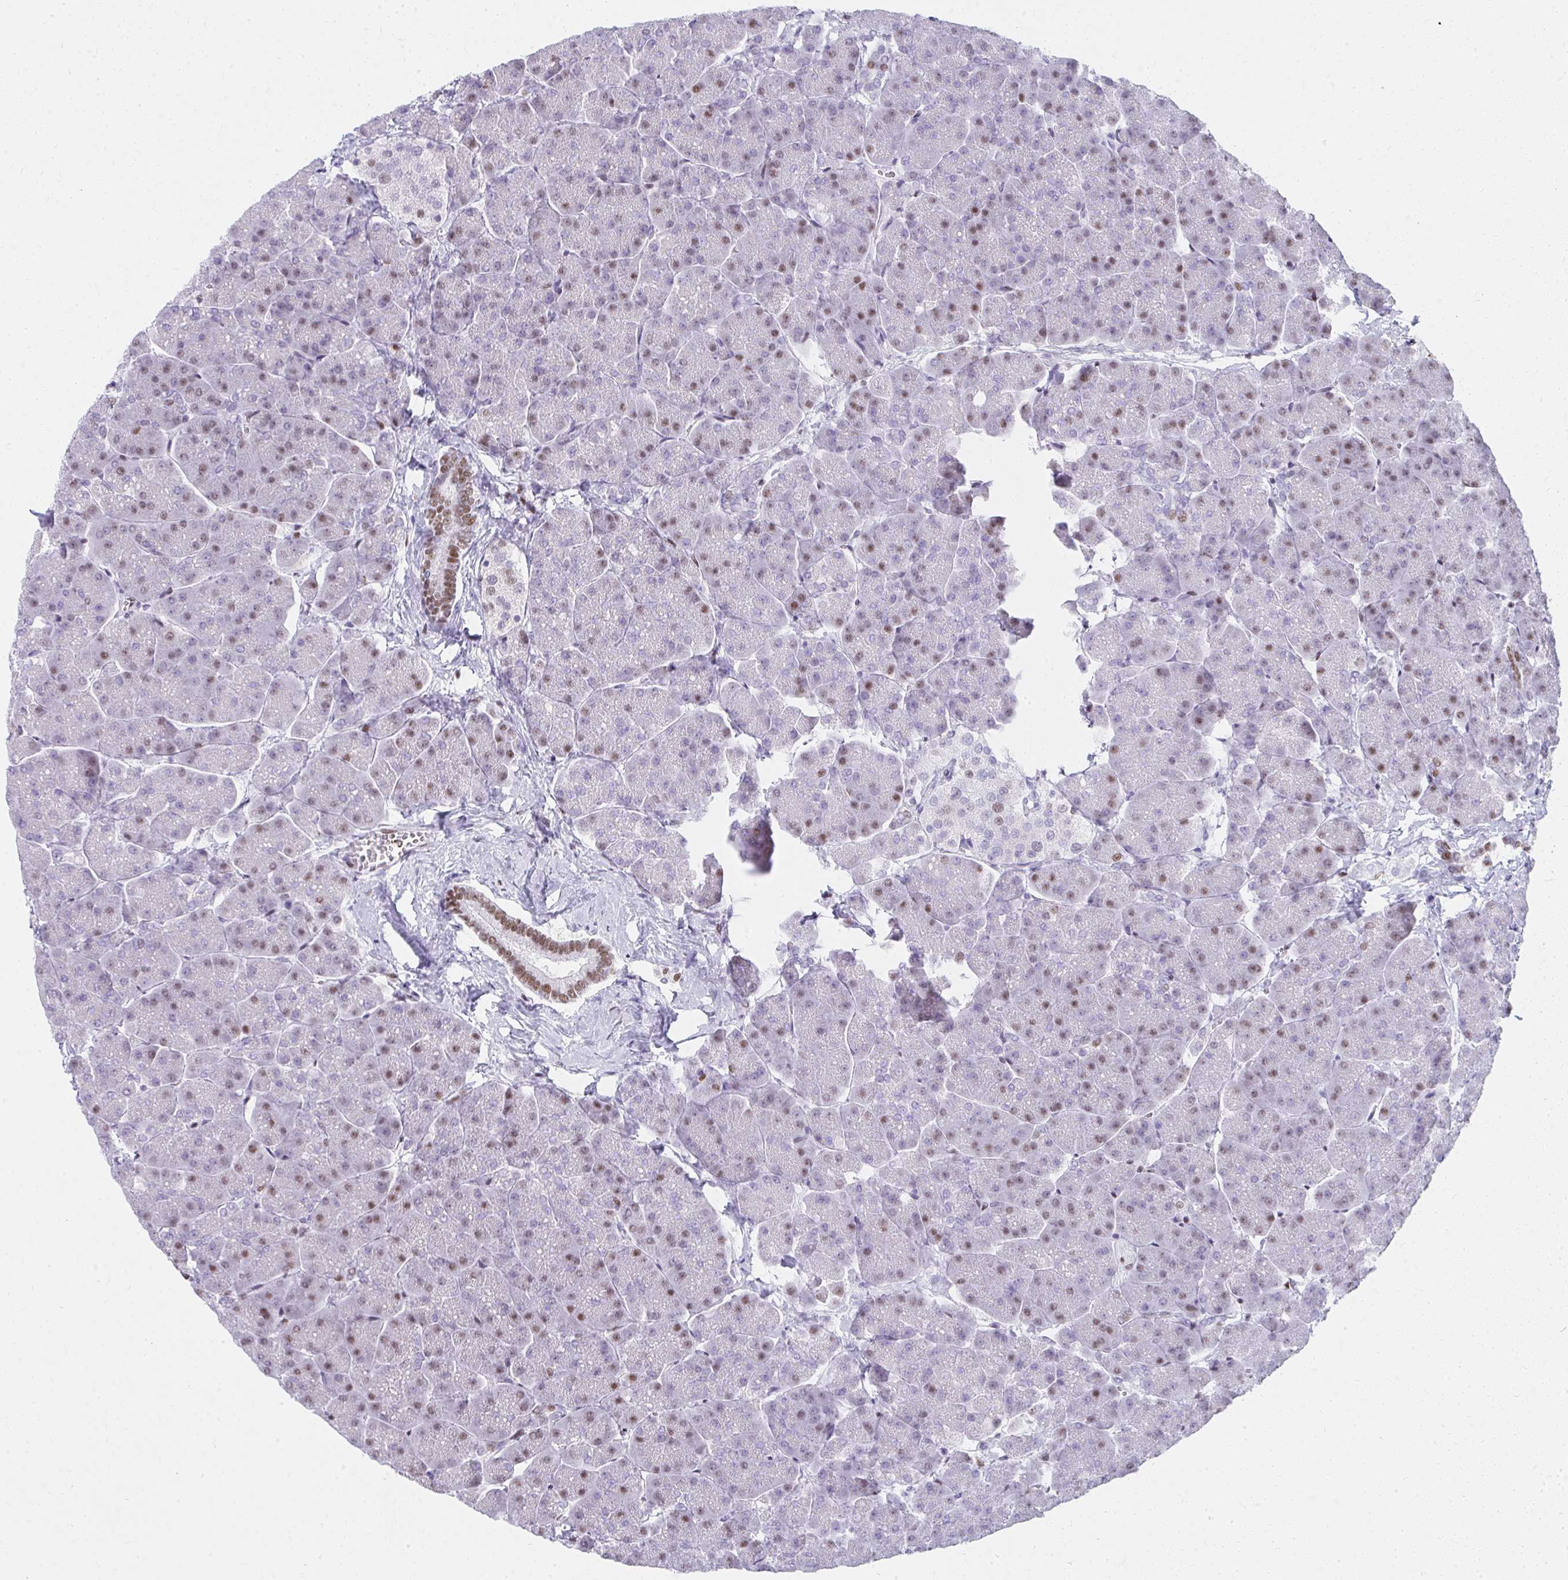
{"staining": {"intensity": "moderate", "quantity": "25%-75%", "location": "nuclear"}, "tissue": "pancreas", "cell_type": "Exocrine glandular cells", "image_type": "normal", "snomed": [{"axis": "morphology", "description": "Normal tissue, NOS"}, {"axis": "topography", "description": "Pancreas"}, {"axis": "topography", "description": "Peripheral nerve tissue"}], "caption": "IHC (DAB (3,3'-diaminobenzidine)) staining of normal pancreas exhibits moderate nuclear protein staining in approximately 25%-75% of exocrine glandular cells. (Brightfield microscopy of DAB IHC at high magnification).", "gene": "CREBBP", "patient": {"sex": "male", "age": 54}}